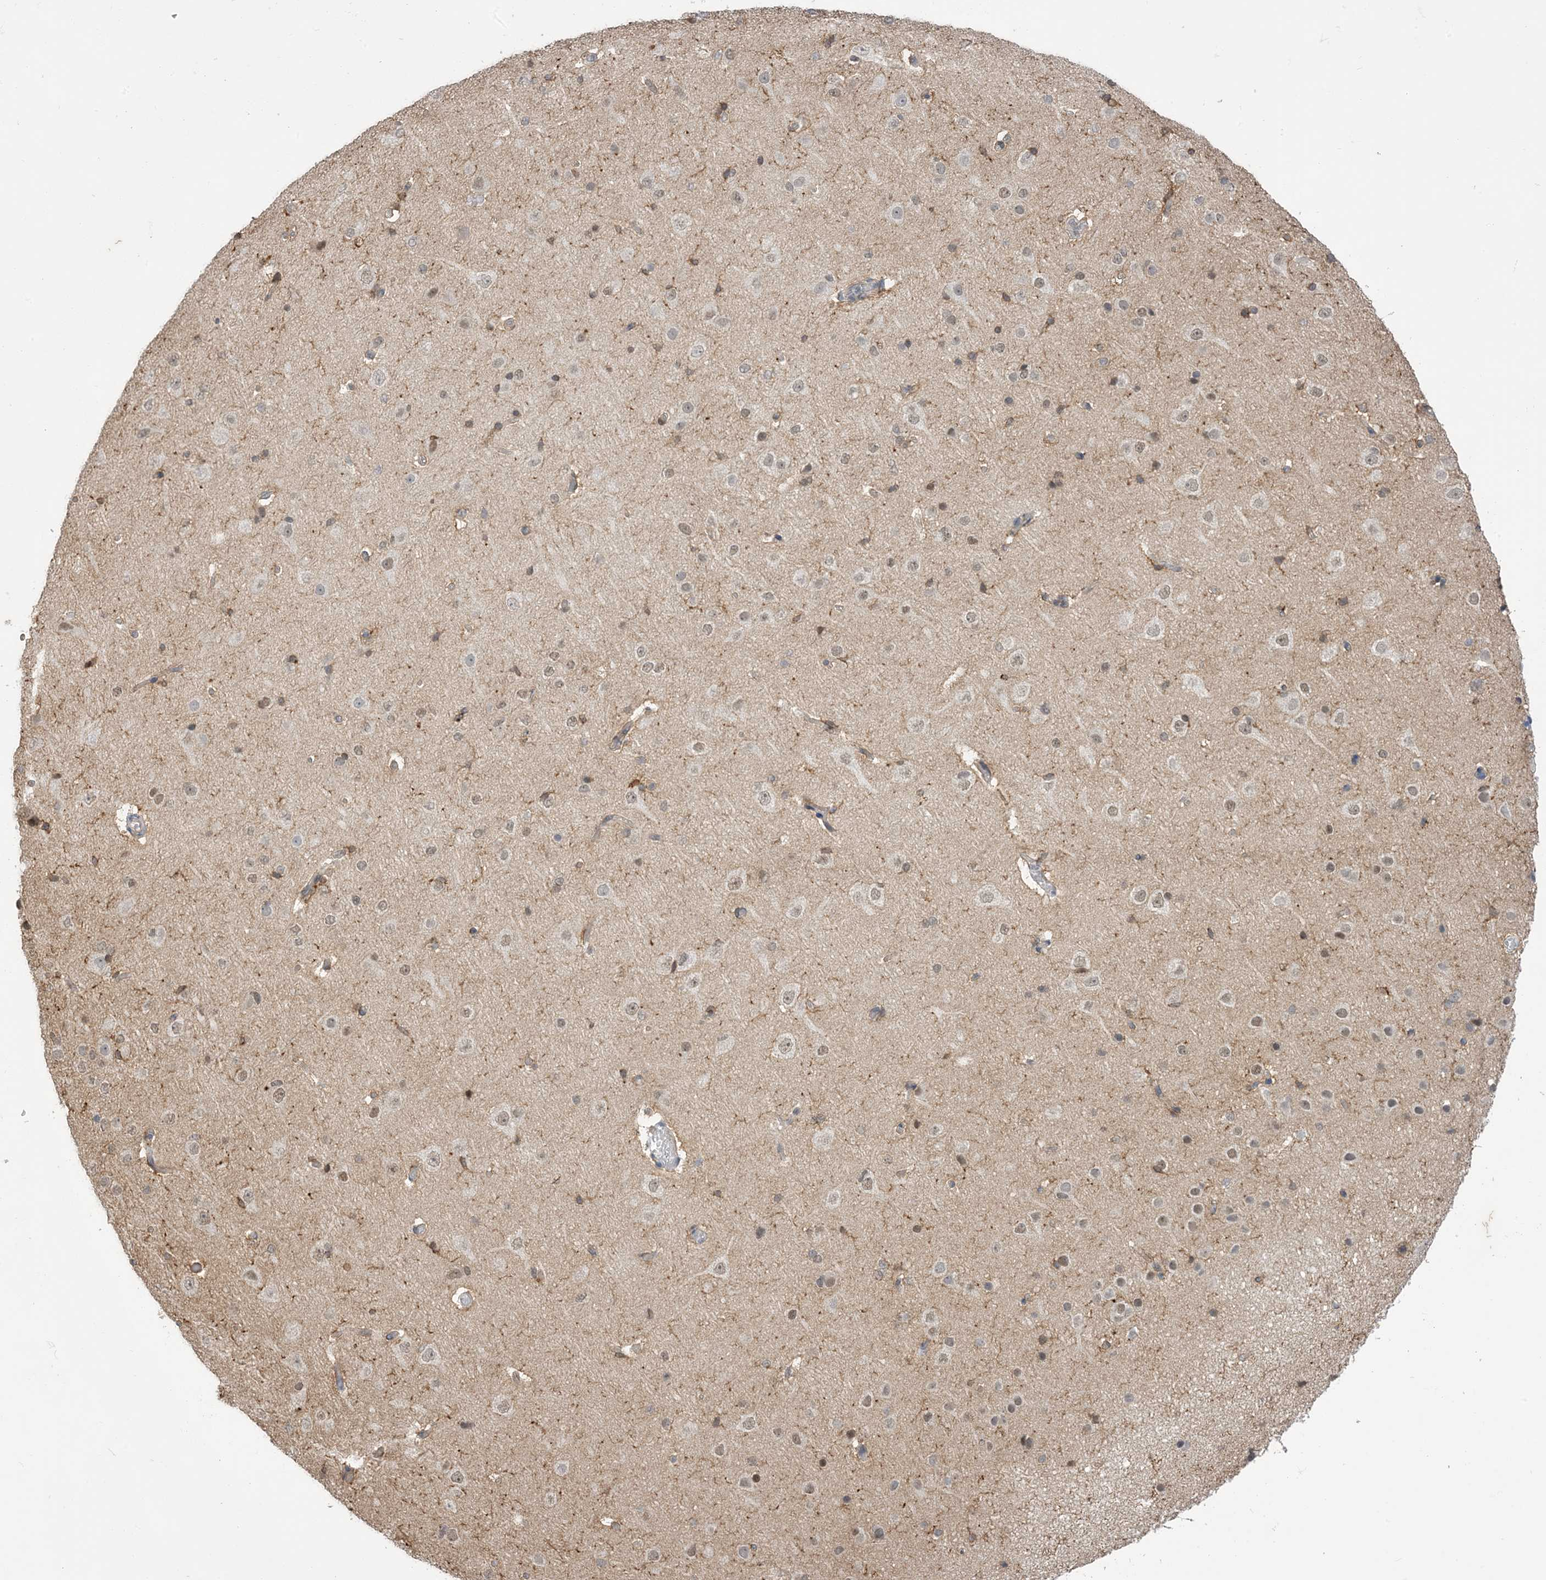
{"staining": {"intensity": "negative", "quantity": "none", "location": "none"}, "tissue": "cerebral cortex", "cell_type": "Endothelial cells", "image_type": "normal", "snomed": [{"axis": "morphology", "description": "Normal tissue, NOS"}, {"axis": "topography", "description": "Cerebral cortex"}], "caption": "Immunohistochemistry photomicrograph of unremarkable cerebral cortex: human cerebral cortex stained with DAB shows no significant protein staining in endothelial cells. (DAB immunohistochemistry, high magnification).", "gene": "ZNF8", "patient": {"sex": "male", "age": 34}}